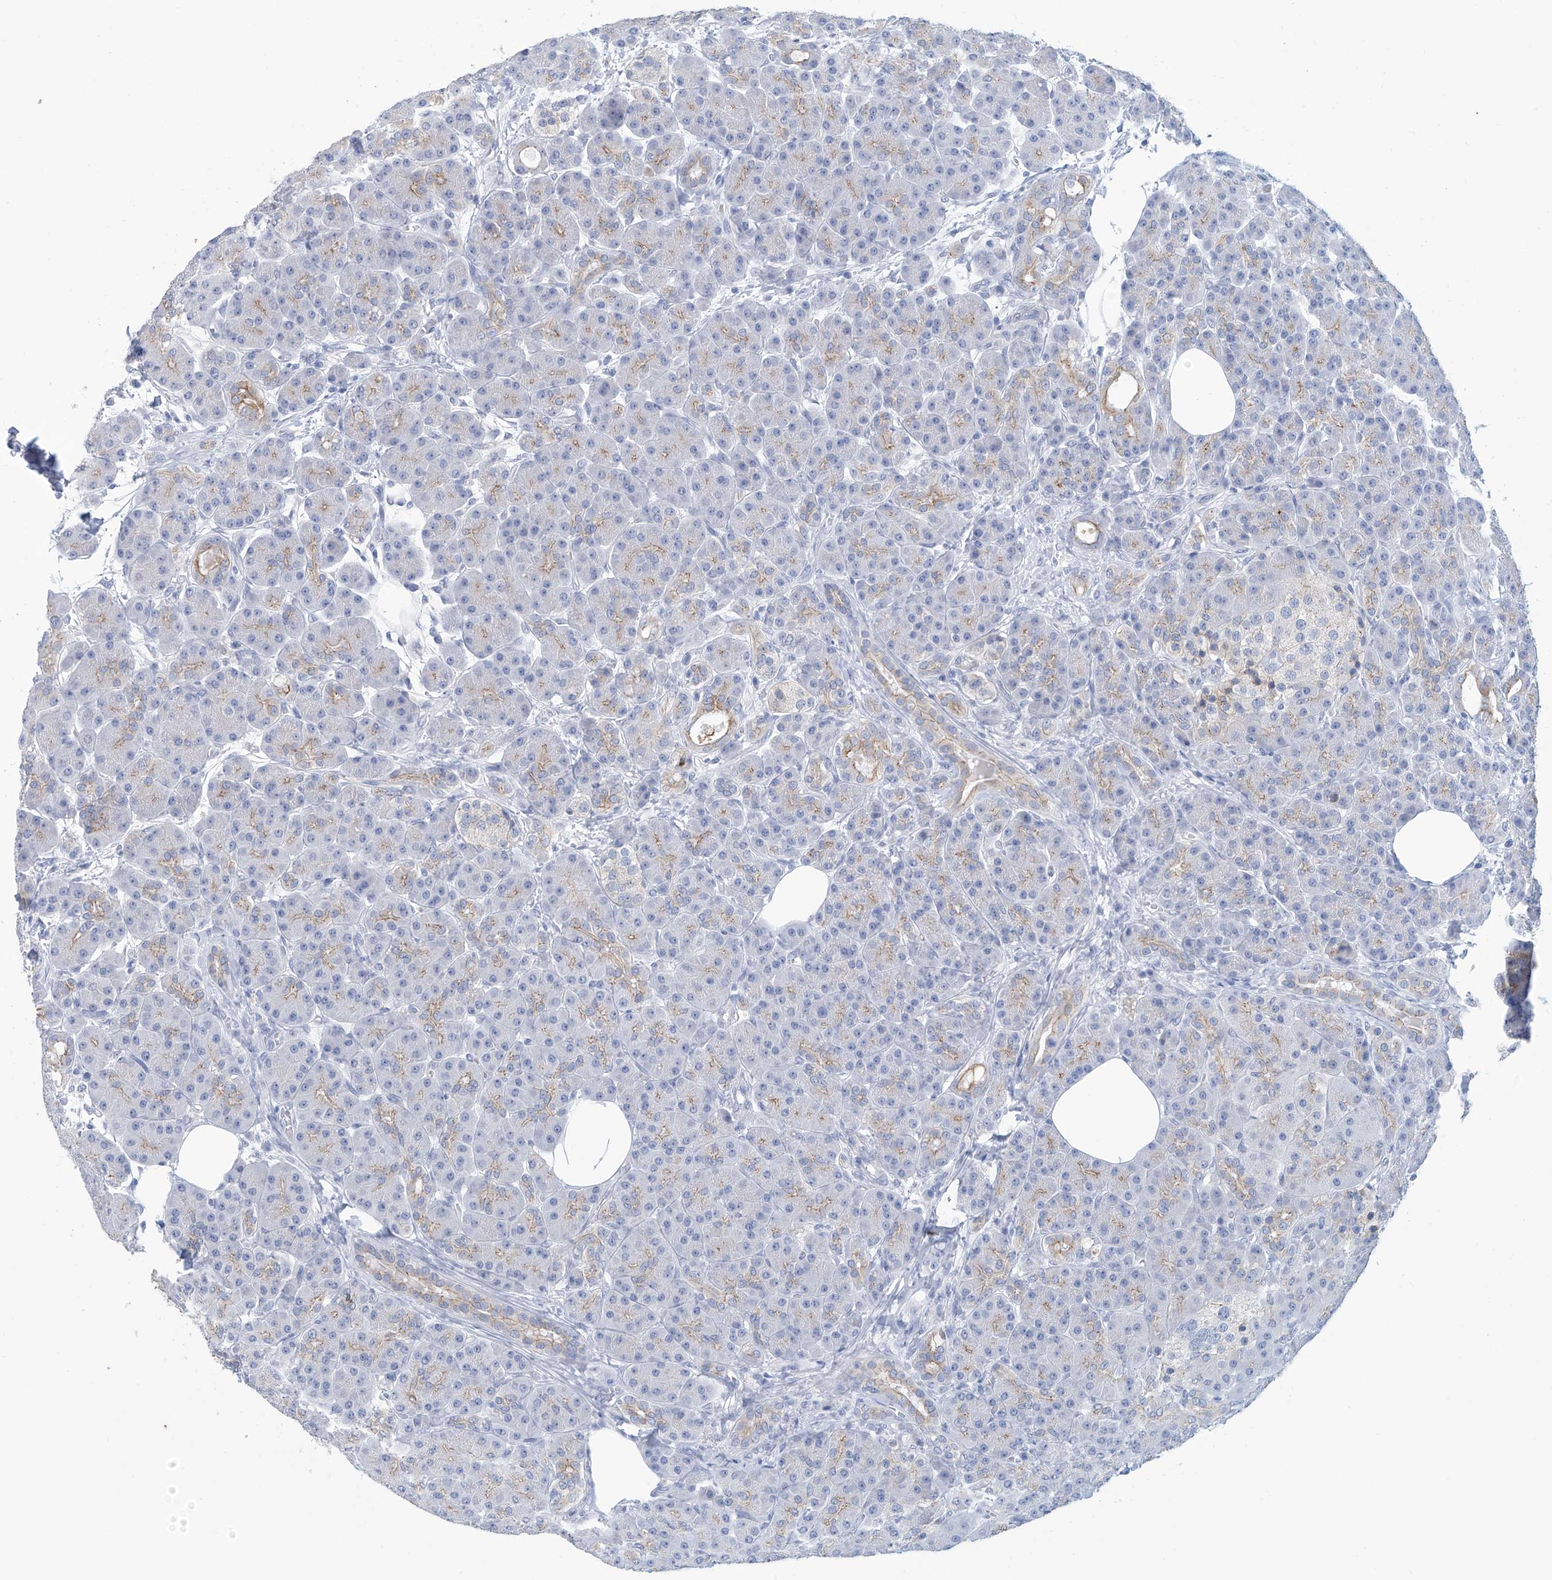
{"staining": {"intensity": "weak", "quantity": "25%-75%", "location": "cytoplasmic/membranous"}, "tissue": "pancreas", "cell_type": "Exocrine glandular cells", "image_type": "normal", "snomed": [{"axis": "morphology", "description": "Normal tissue, NOS"}, {"axis": "topography", "description": "Pancreas"}], "caption": "Brown immunohistochemical staining in normal human pancreas demonstrates weak cytoplasmic/membranous expression in about 25%-75% of exocrine glandular cells.", "gene": "DSP", "patient": {"sex": "male", "age": 63}}